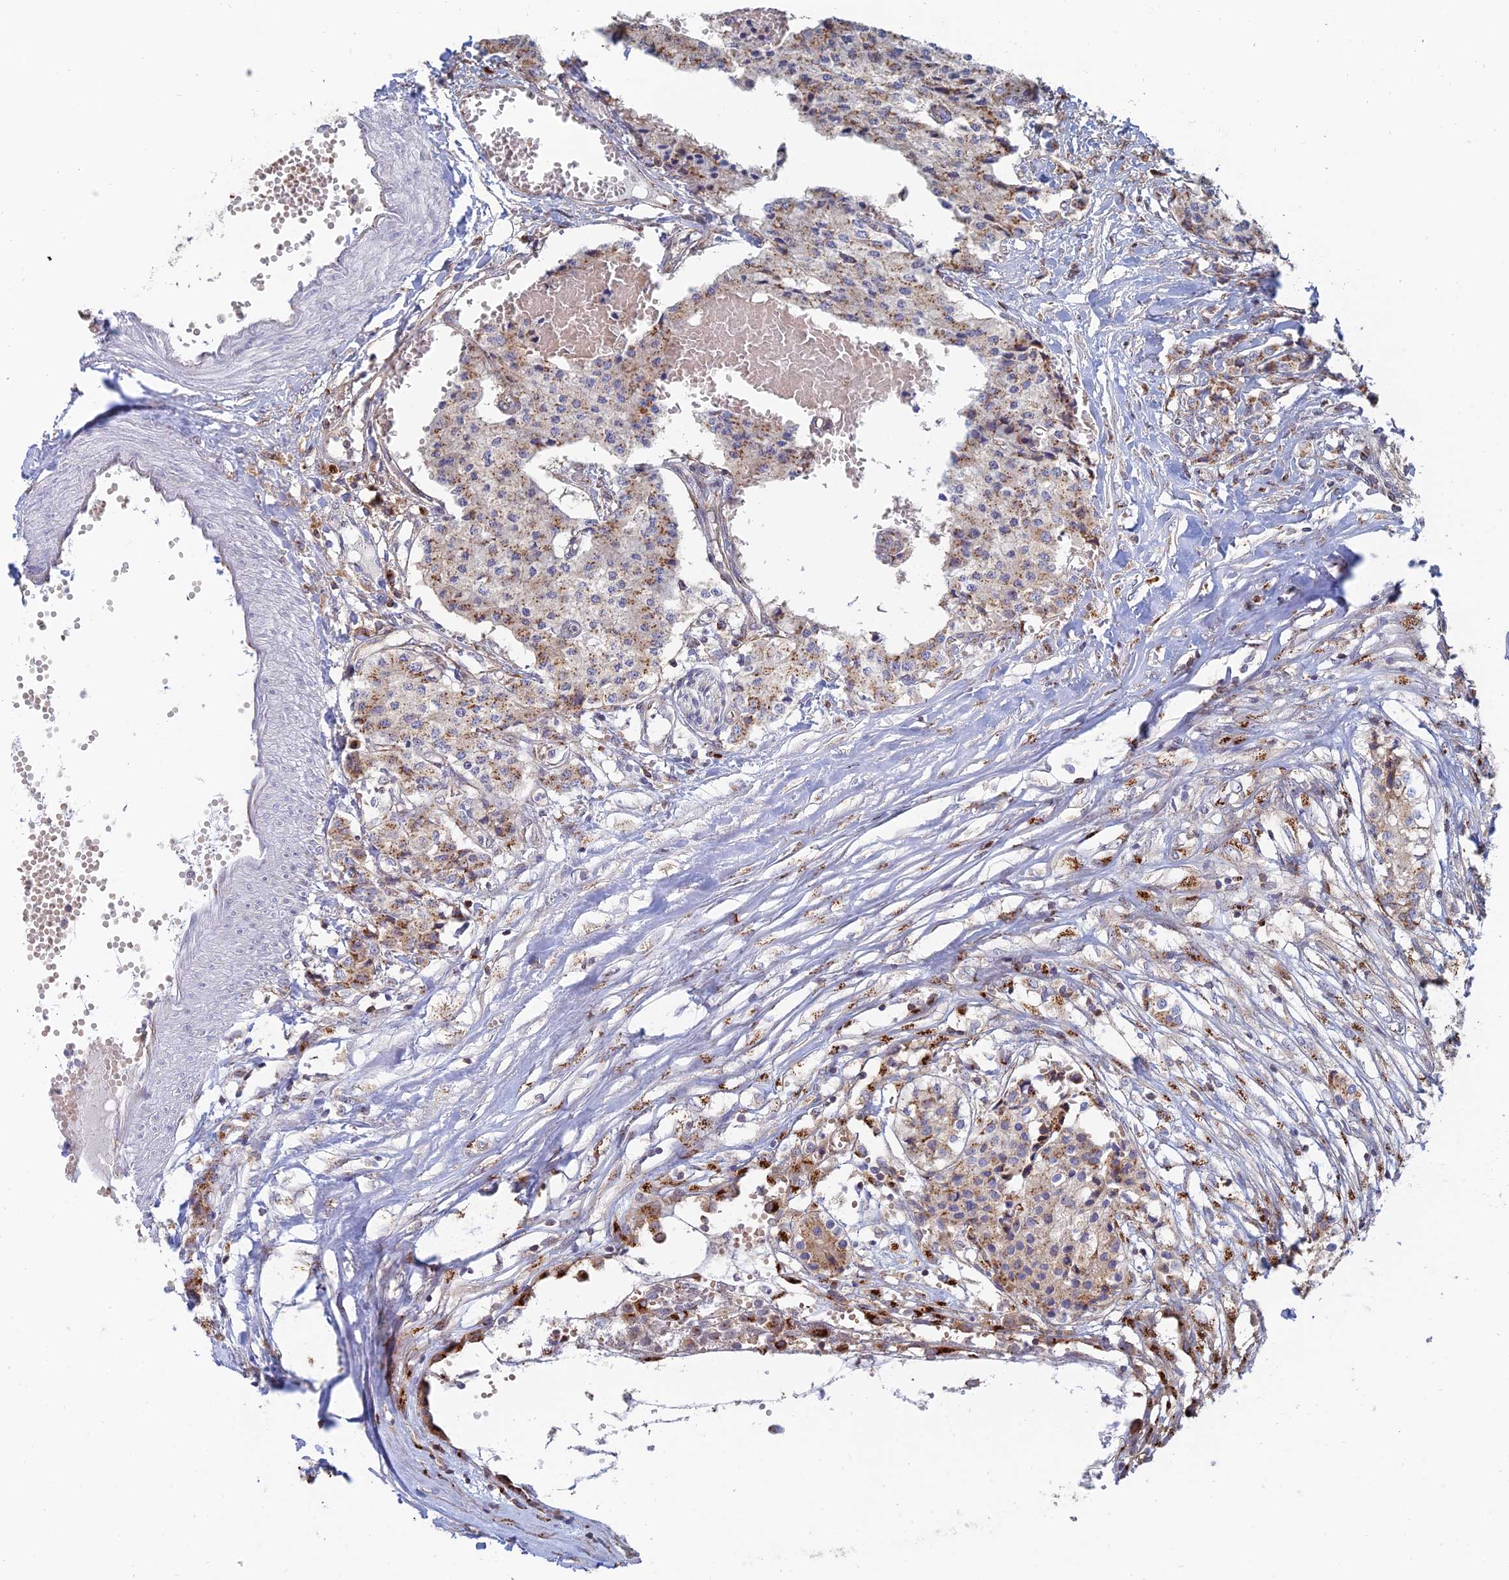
{"staining": {"intensity": "moderate", "quantity": "25%-75%", "location": "cytoplasmic/membranous"}, "tissue": "carcinoid", "cell_type": "Tumor cells", "image_type": "cancer", "snomed": [{"axis": "morphology", "description": "Carcinoid, malignant, NOS"}, {"axis": "topography", "description": "Colon"}], "caption": "Immunohistochemical staining of human carcinoid displays medium levels of moderate cytoplasmic/membranous protein expression in approximately 25%-75% of tumor cells.", "gene": "HS2ST1", "patient": {"sex": "female", "age": 52}}